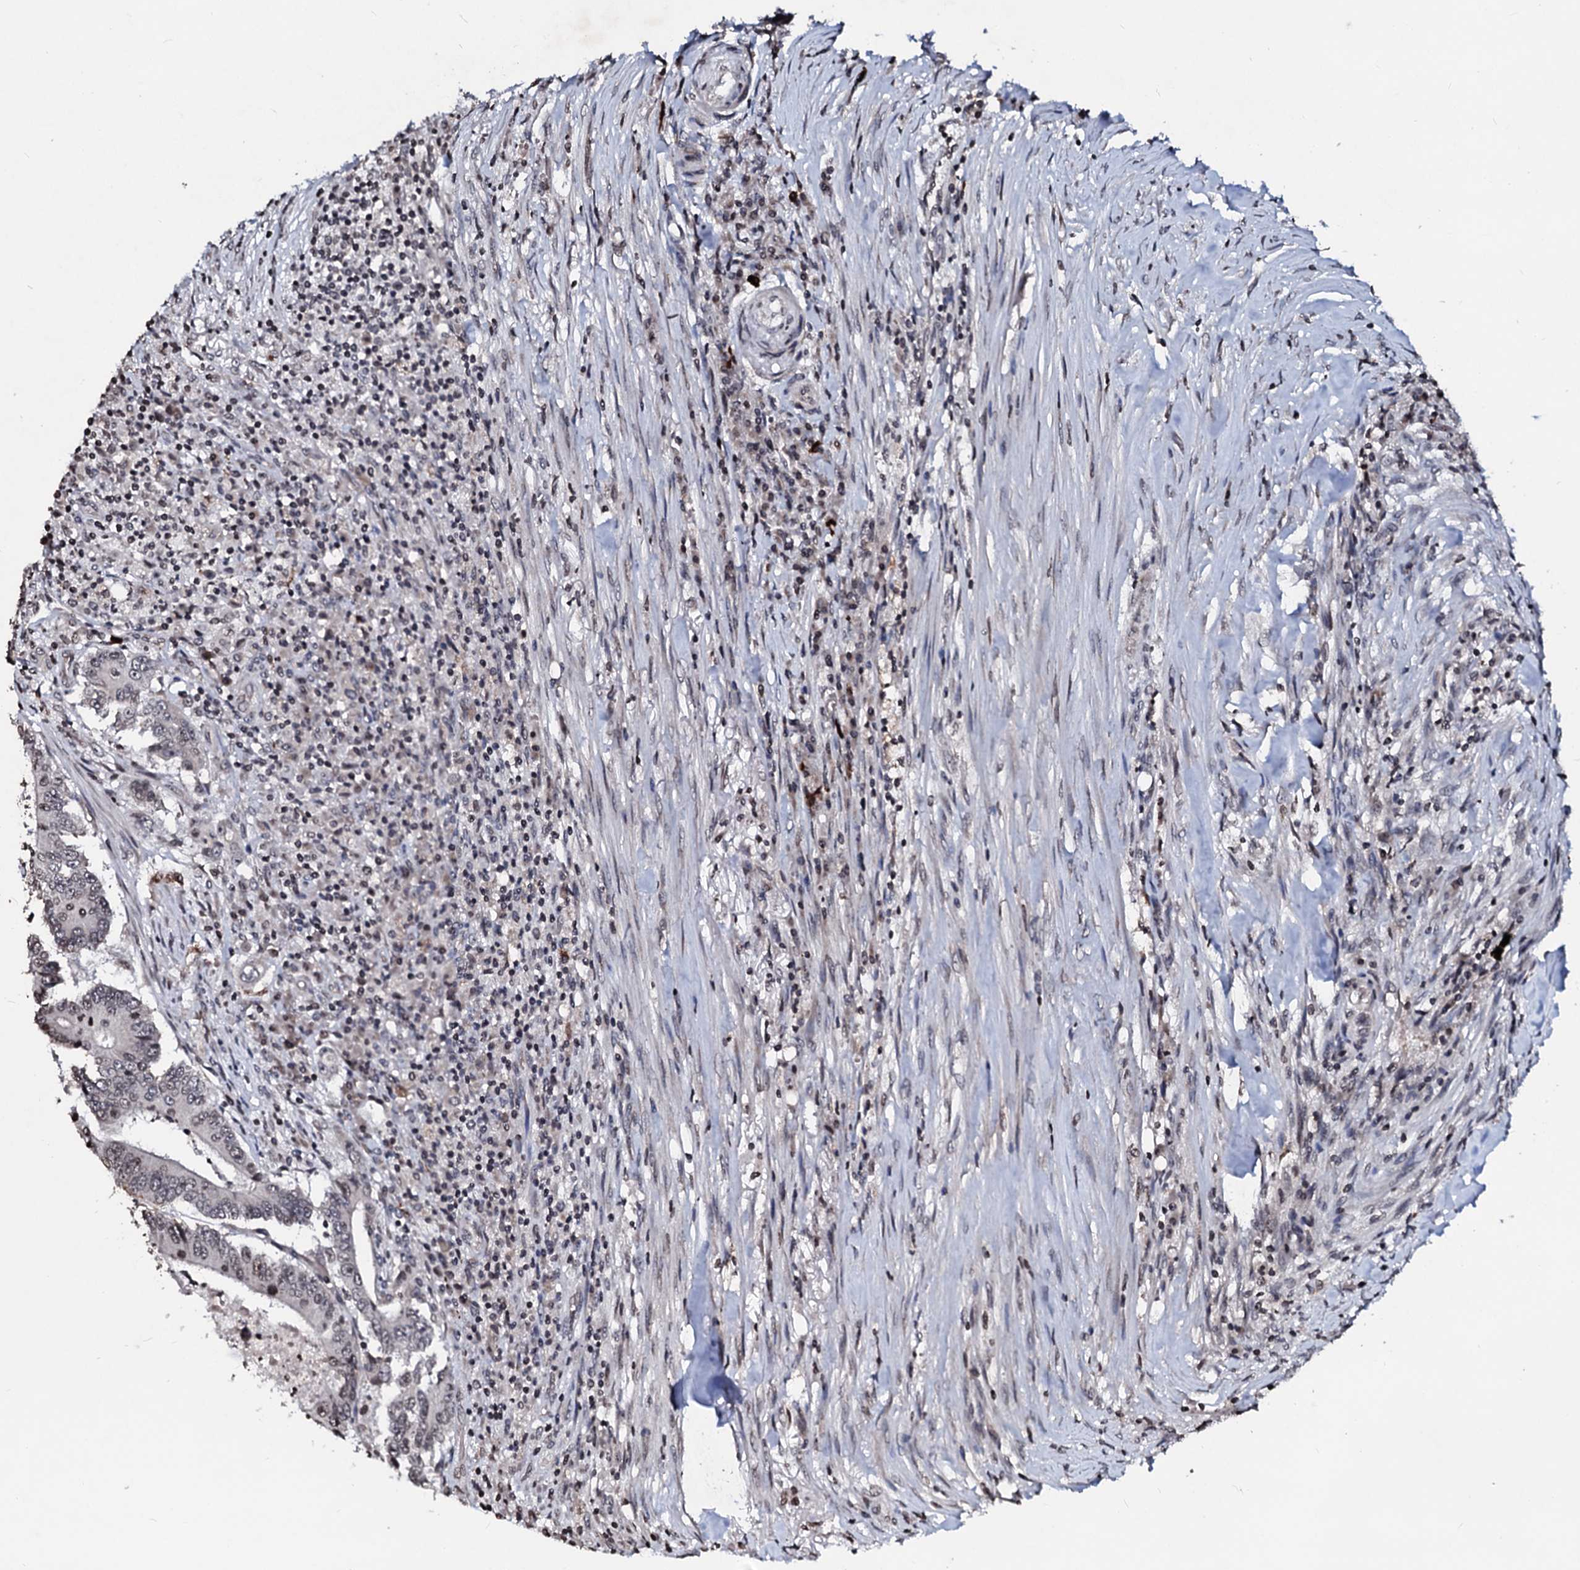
{"staining": {"intensity": "weak", "quantity": "<25%", "location": "nuclear"}, "tissue": "colorectal cancer", "cell_type": "Tumor cells", "image_type": "cancer", "snomed": [{"axis": "morphology", "description": "Adenocarcinoma, NOS"}, {"axis": "topography", "description": "Colon"}], "caption": "IHC histopathology image of colorectal adenocarcinoma stained for a protein (brown), which reveals no staining in tumor cells. (Brightfield microscopy of DAB (3,3'-diaminobenzidine) IHC at high magnification).", "gene": "LSM11", "patient": {"sex": "male", "age": 83}}